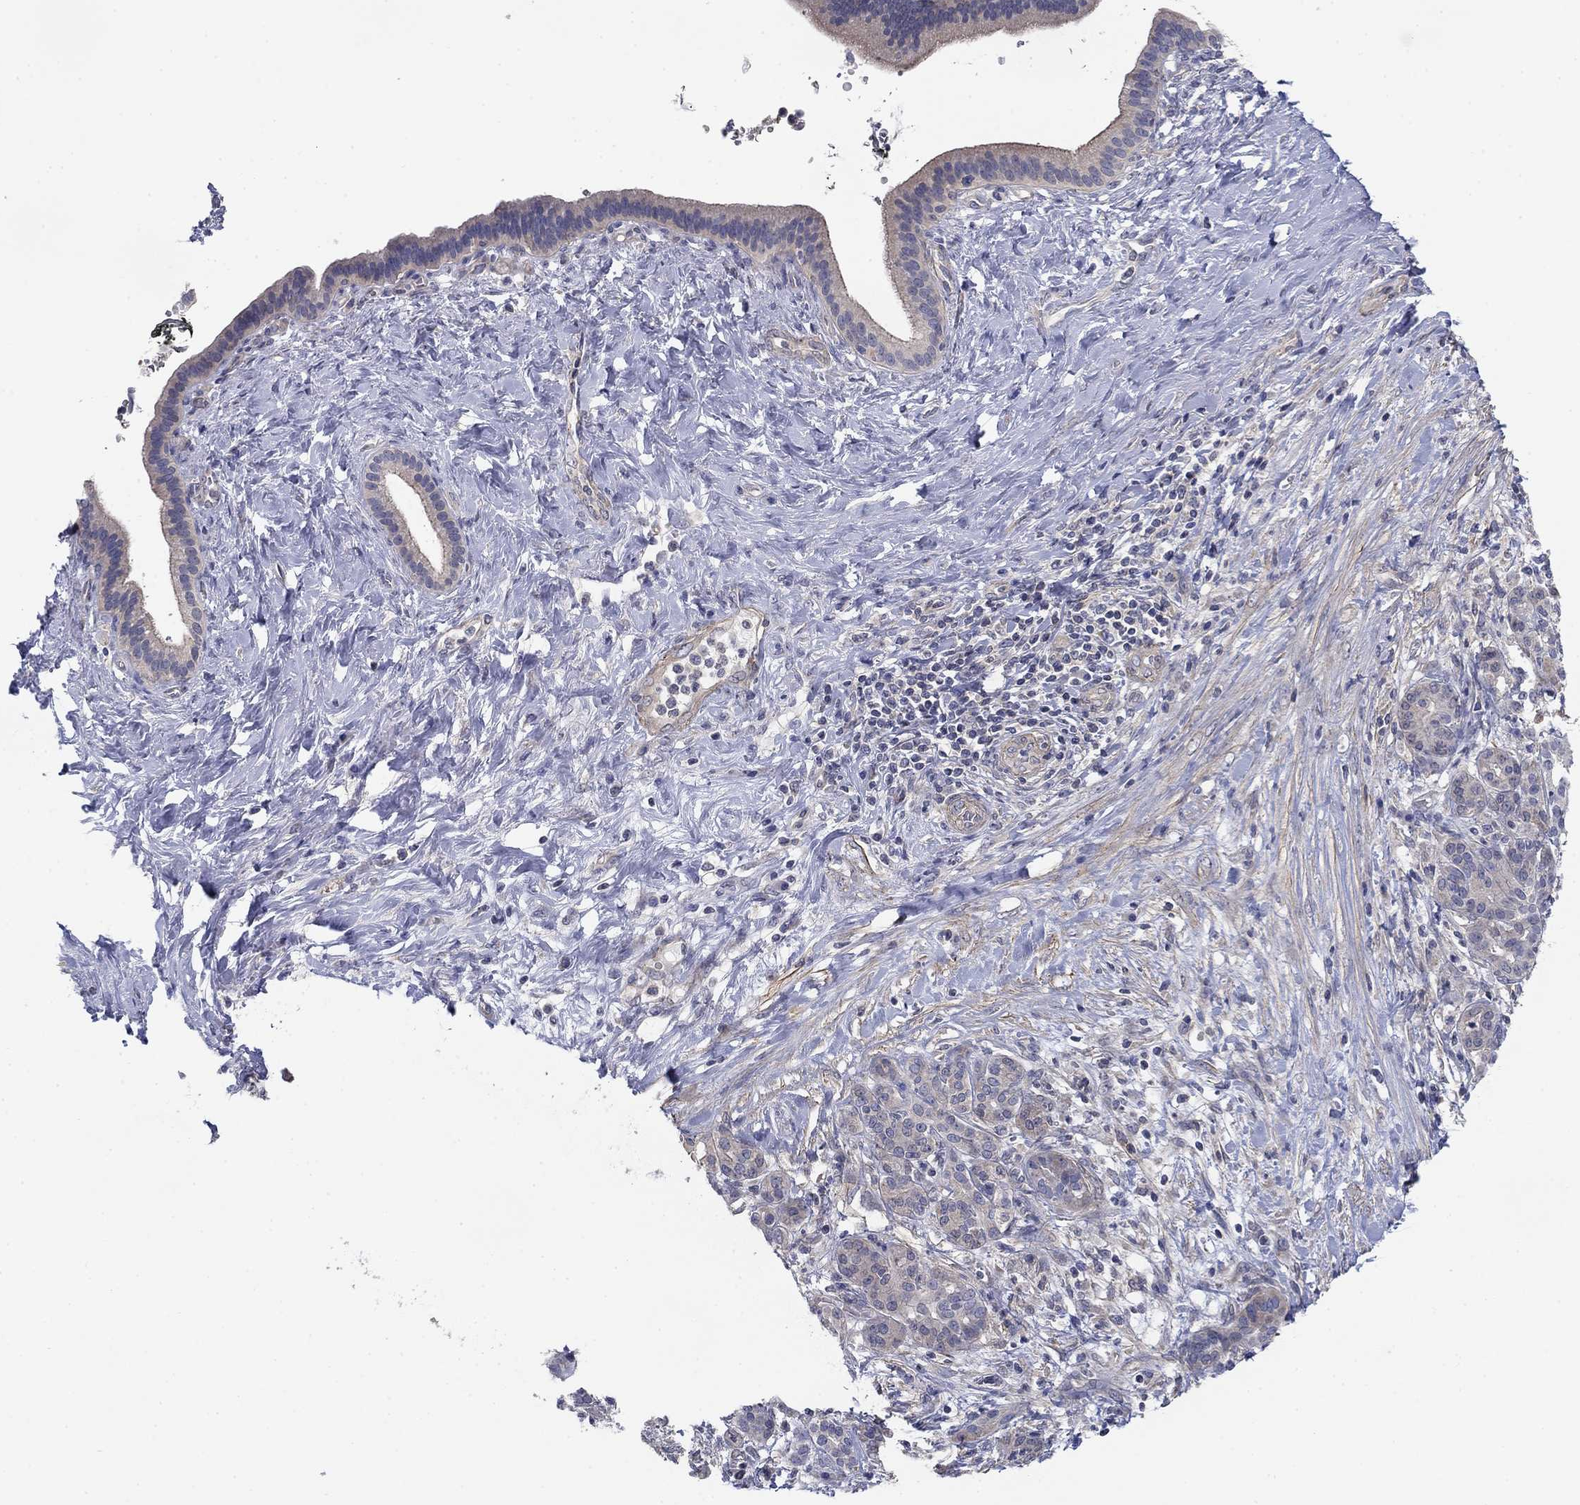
{"staining": {"intensity": "negative", "quantity": "none", "location": "none"}, "tissue": "pancreatic cancer", "cell_type": "Tumor cells", "image_type": "cancer", "snomed": [{"axis": "morphology", "description": "Adenocarcinoma, NOS"}, {"axis": "topography", "description": "Pancreas"}], "caption": "DAB immunohistochemical staining of human pancreatic cancer (adenocarcinoma) shows no significant positivity in tumor cells.", "gene": "GRK7", "patient": {"sex": "male", "age": 44}}